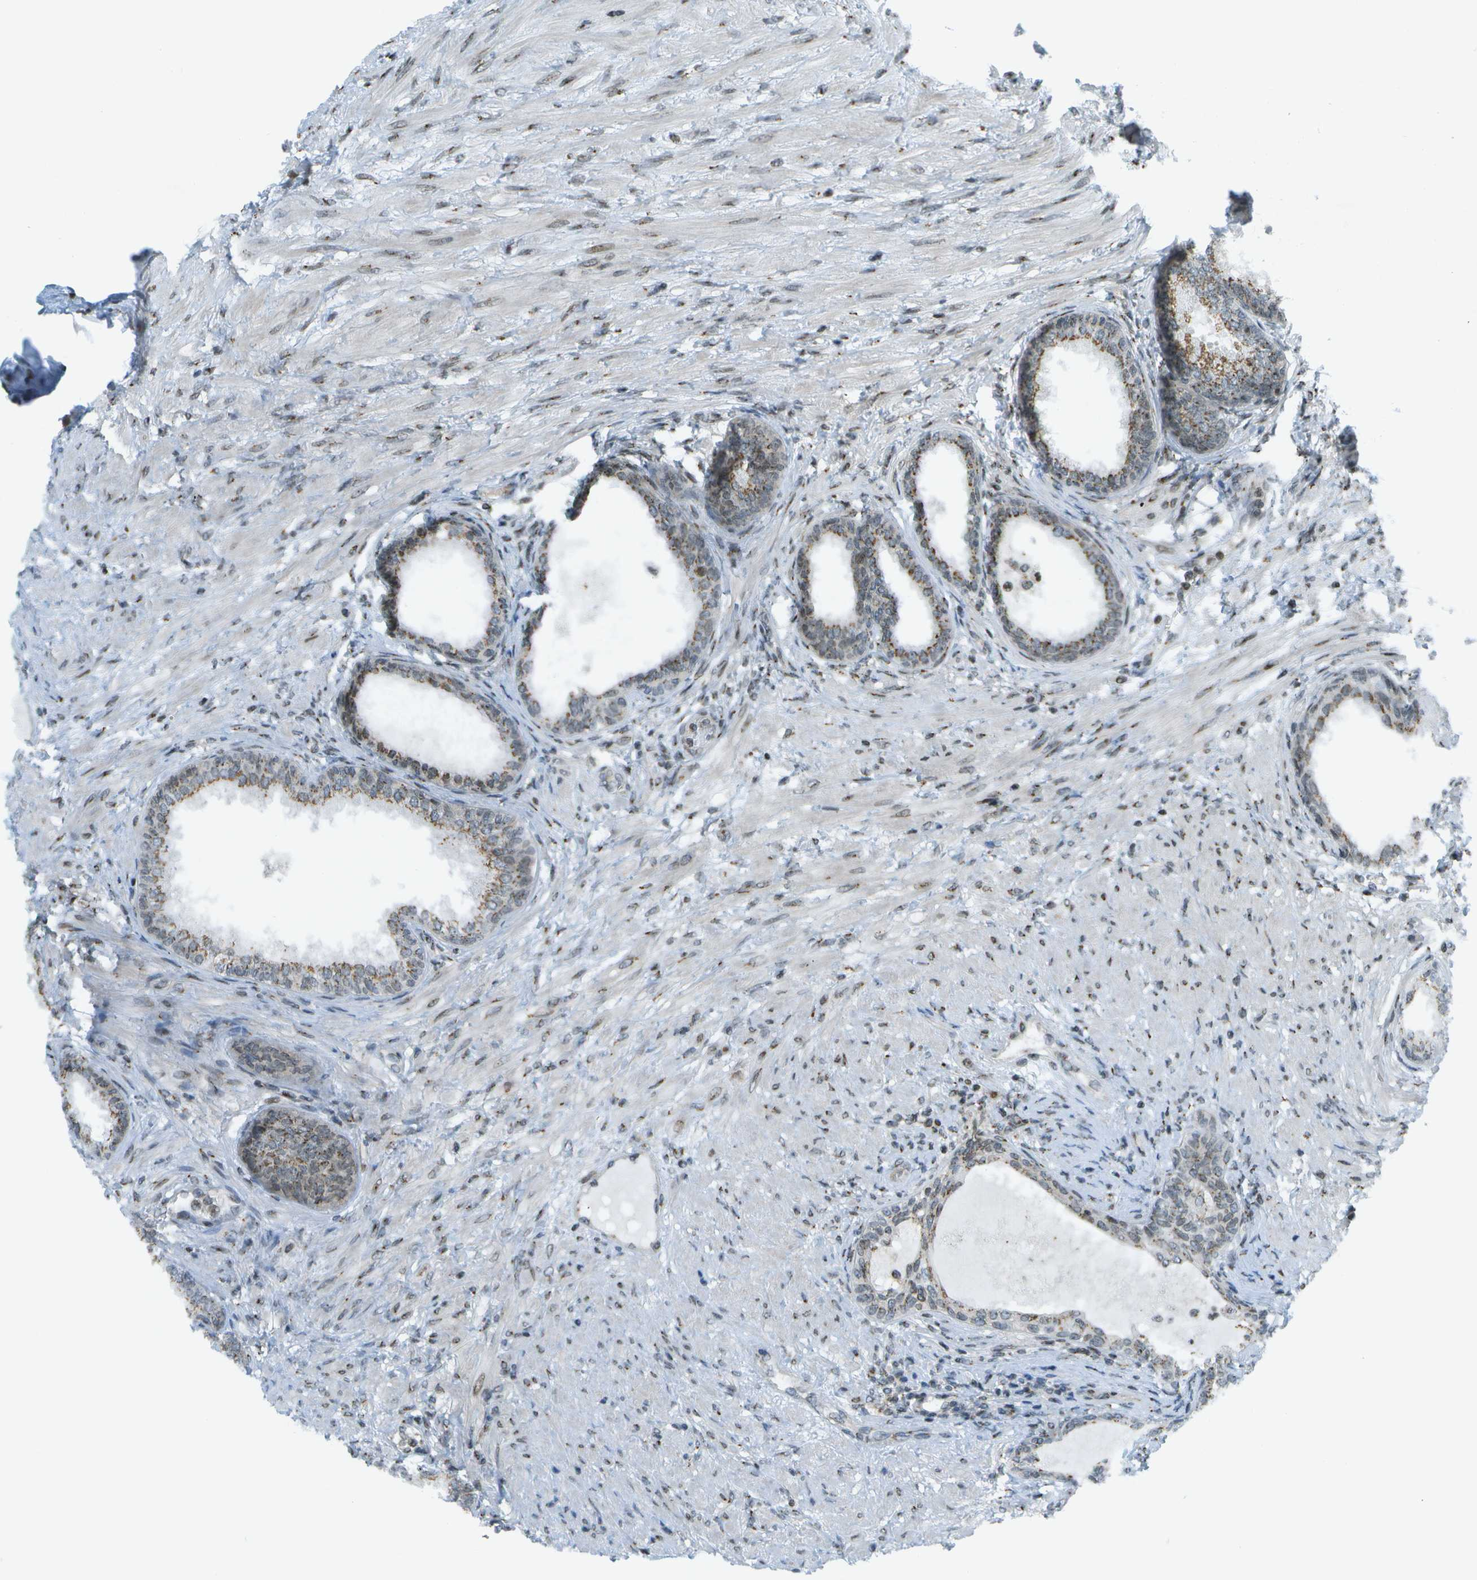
{"staining": {"intensity": "moderate", "quantity": ">75%", "location": "cytoplasmic/membranous"}, "tissue": "prostate", "cell_type": "Glandular cells", "image_type": "normal", "snomed": [{"axis": "morphology", "description": "Normal tissue, NOS"}, {"axis": "topography", "description": "Prostate"}], "caption": "Glandular cells display medium levels of moderate cytoplasmic/membranous staining in approximately >75% of cells in normal human prostate.", "gene": "EVC", "patient": {"sex": "male", "age": 76}}